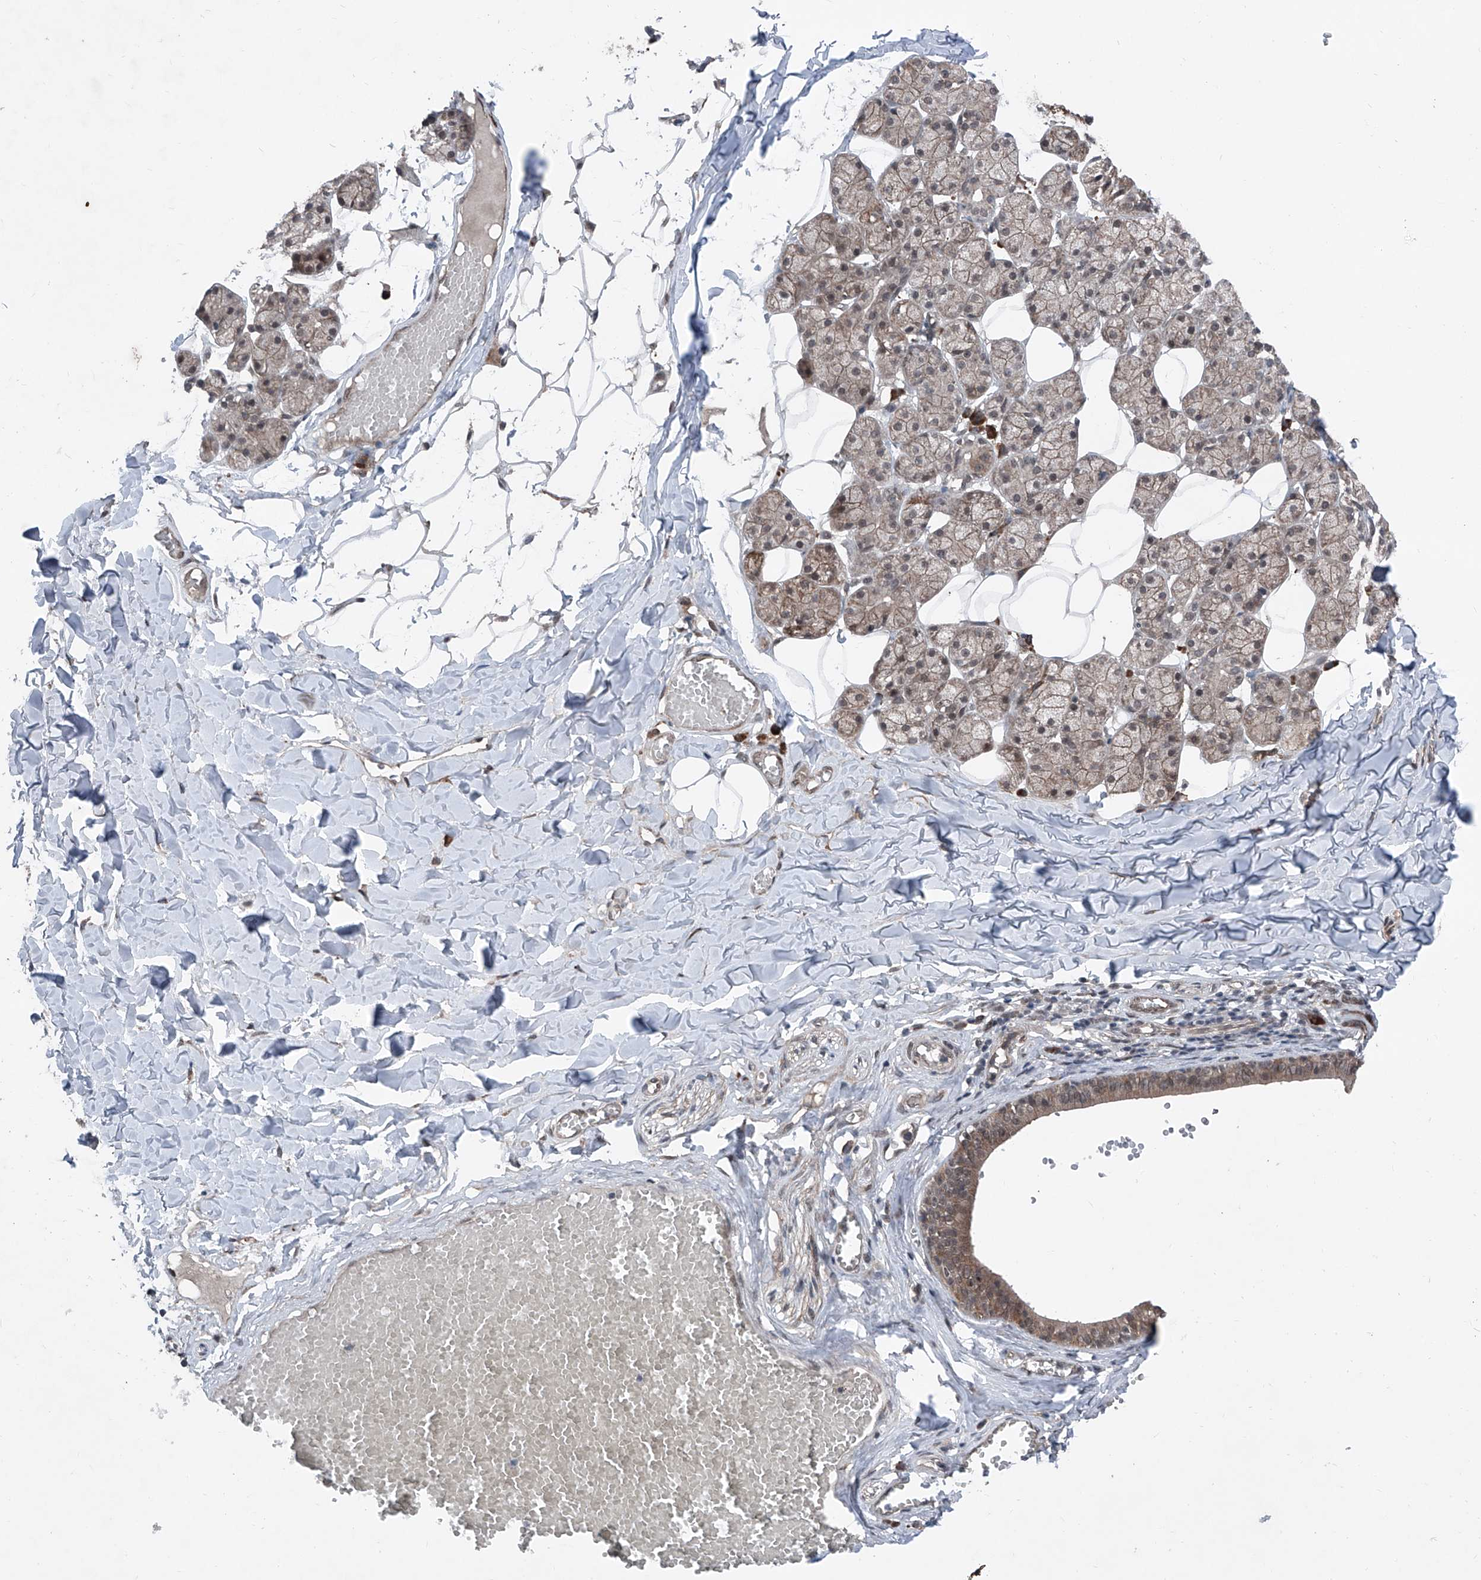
{"staining": {"intensity": "weak", "quantity": ">75%", "location": "cytoplasmic/membranous"}, "tissue": "salivary gland", "cell_type": "Glandular cells", "image_type": "normal", "snomed": [{"axis": "morphology", "description": "Normal tissue, NOS"}, {"axis": "topography", "description": "Salivary gland"}], "caption": "A low amount of weak cytoplasmic/membranous expression is appreciated in approximately >75% of glandular cells in unremarkable salivary gland. Ihc stains the protein in brown and the nuclei are stained blue.", "gene": "COA7", "patient": {"sex": "female", "age": 33}}